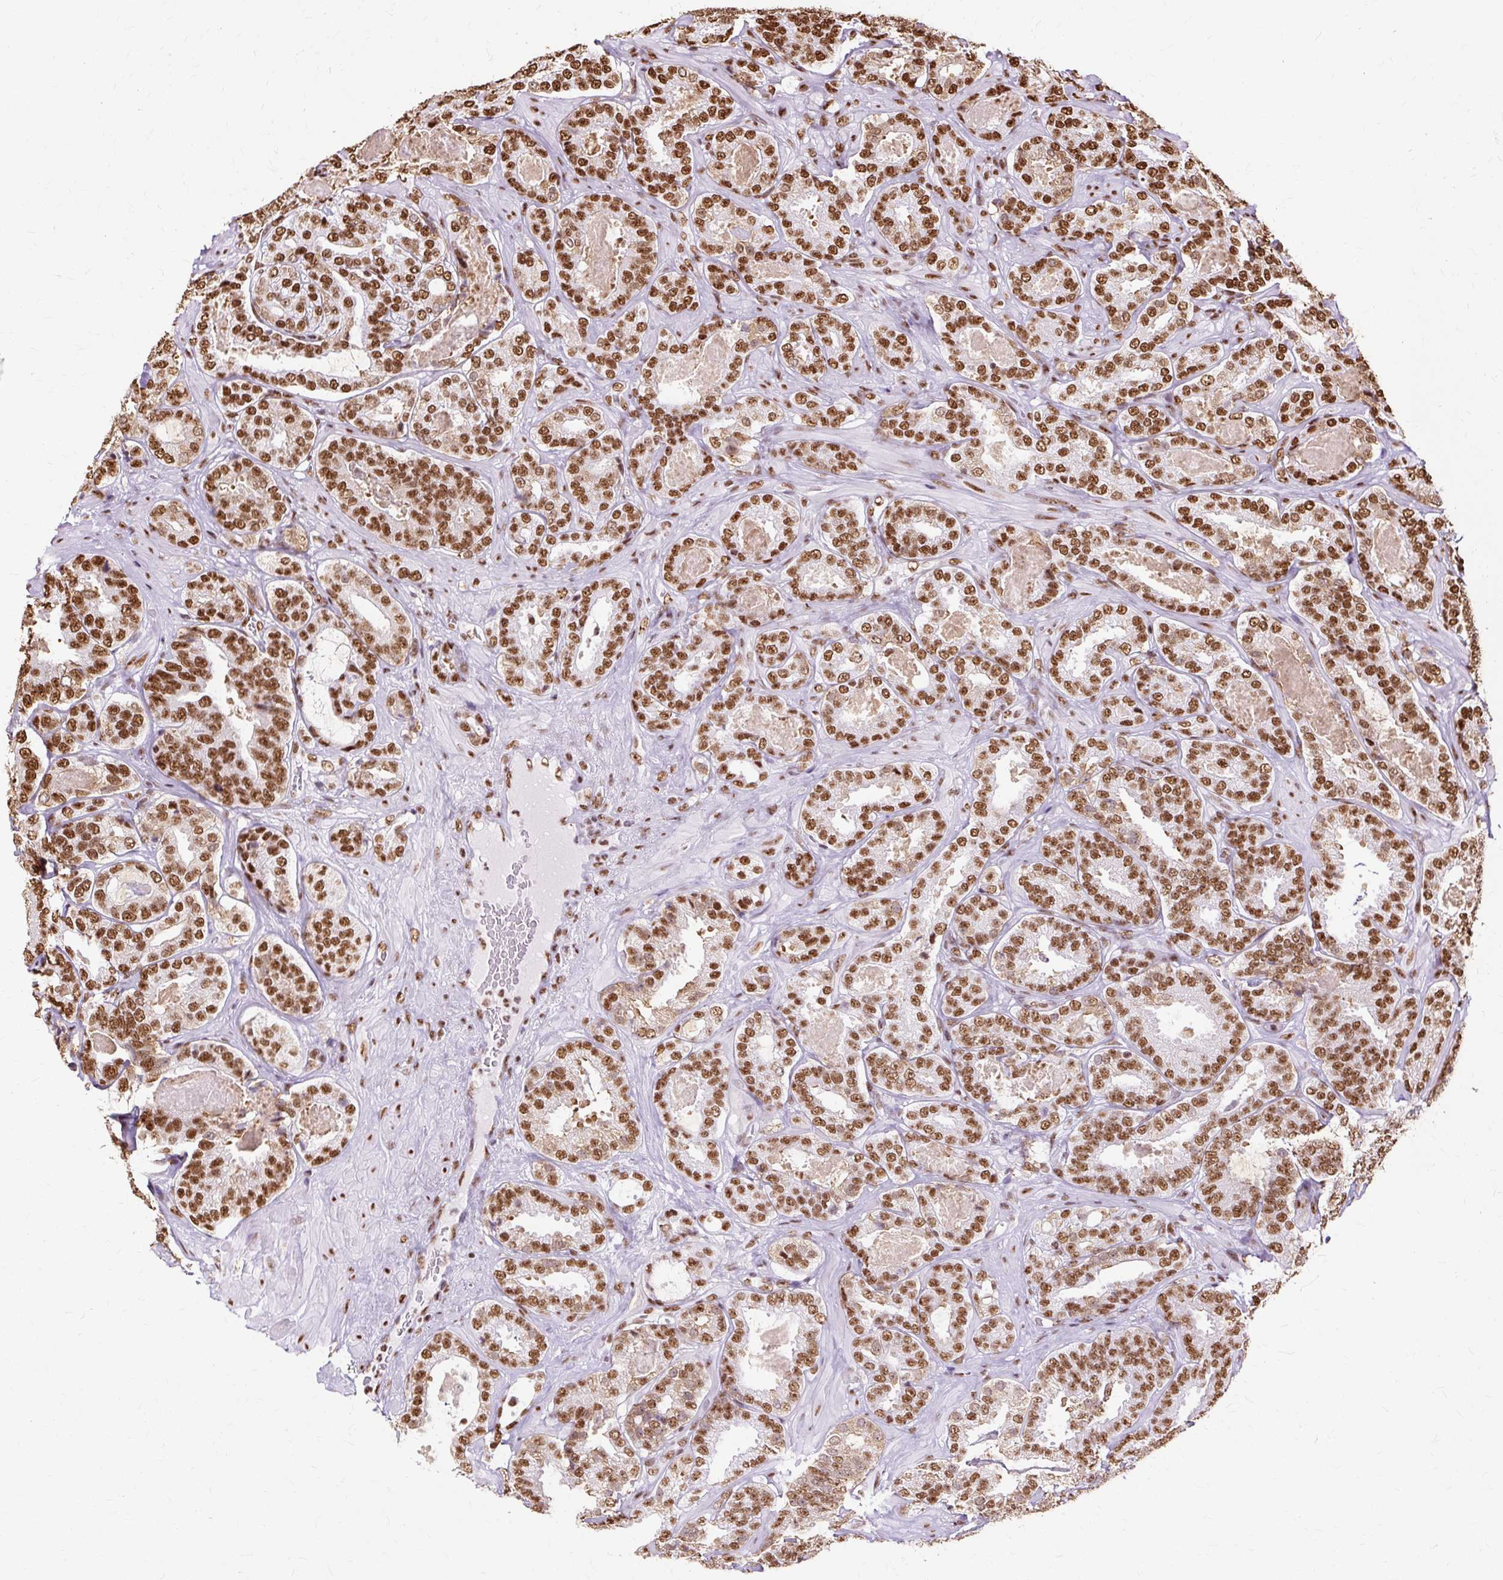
{"staining": {"intensity": "strong", "quantity": ">75%", "location": "nuclear"}, "tissue": "prostate cancer", "cell_type": "Tumor cells", "image_type": "cancer", "snomed": [{"axis": "morphology", "description": "Adenocarcinoma, High grade"}, {"axis": "topography", "description": "Prostate"}], "caption": "Immunohistochemistry of adenocarcinoma (high-grade) (prostate) displays high levels of strong nuclear staining in about >75% of tumor cells.", "gene": "XRCC6", "patient": {"sex": "male", "age": 65}}